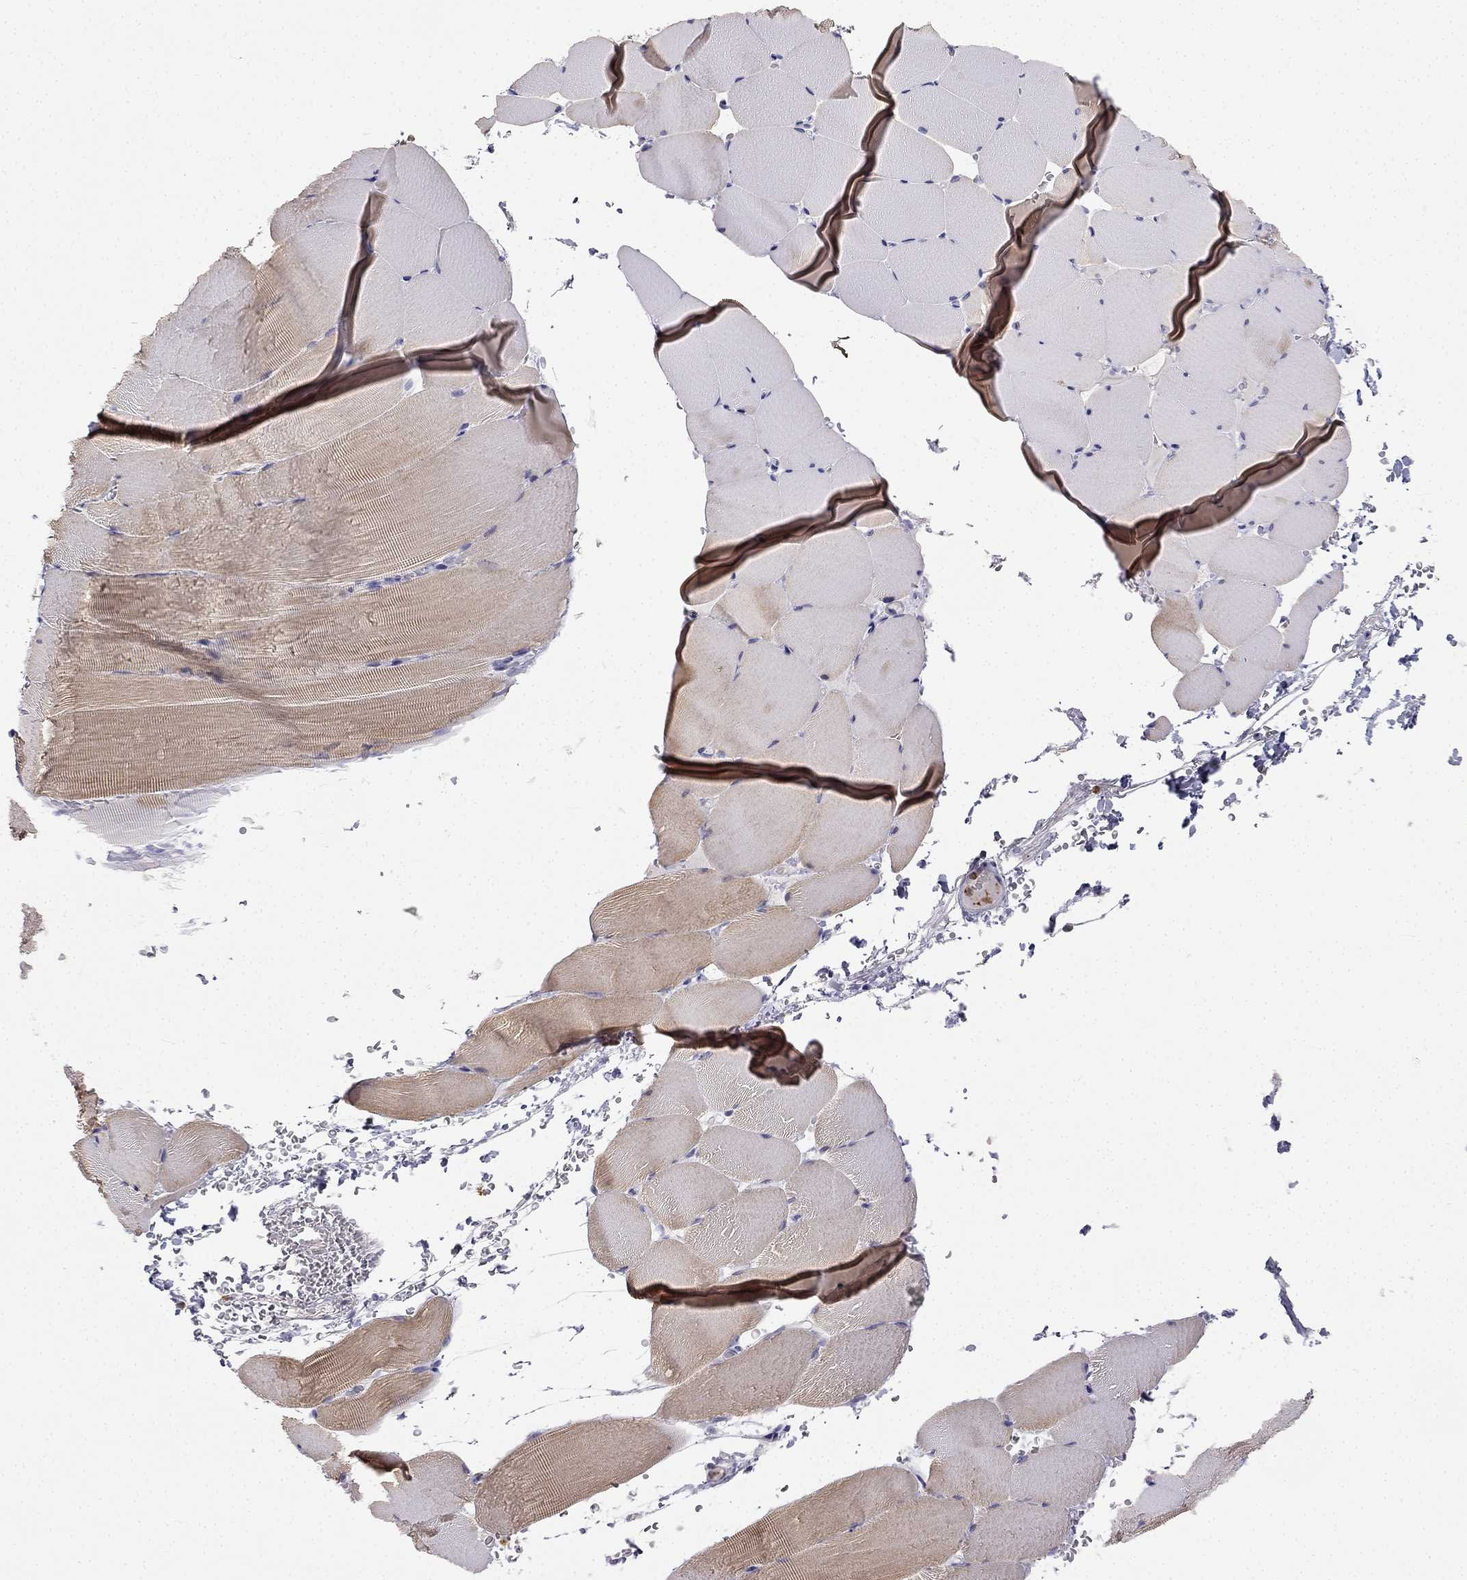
{"staining": {"intensity": "weak", "quantity": ">75%", "location": "cytoplasmic/membranous"}, "tissue": "skeletal muscle", "cell_type": "Myocytes", "image_type": "normal", "snomed": [{"axis": "morphology", "description": "Normal tissue, NOS"}, {"axis": "topography", "description": "Skeletal muscle"}], "caption": "High-power microscopy captured an immunohistochemistry micrograph of benign skeletal muscle, revealing weak cytoplasmic/membranous staining in approximately >75% of myocytes. The staining was performed using DAB, with brown indicating positive protein expression. Nuclei are stained blue with hematoxylin.", "gene": "C16orf89", "patient": {"sex": "female", "age": 37}}